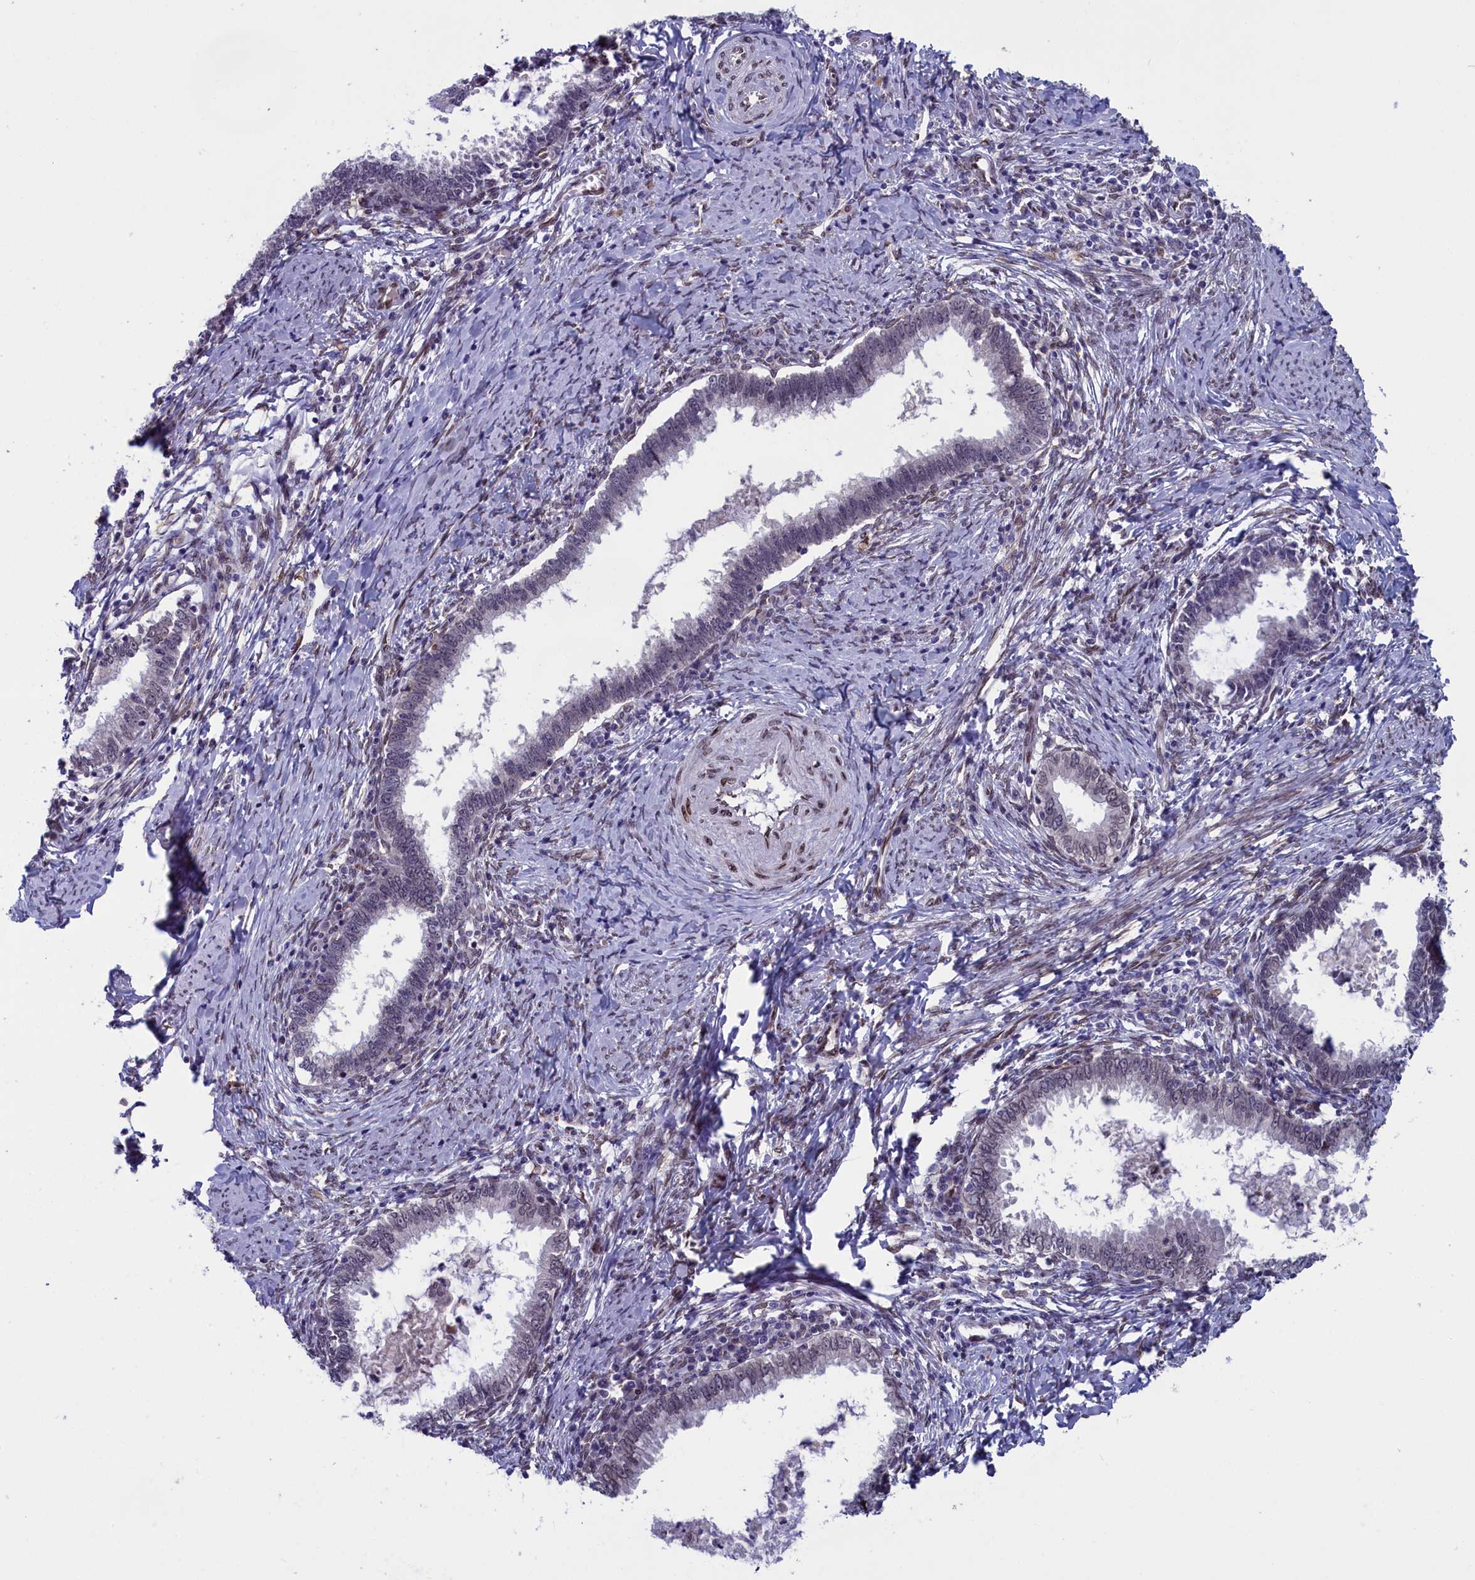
{"staining": {"intensity": "weak", "quantity": "<25%", "location": "cytoplasmic/membranous,nuclear"}, "tissue": "cervical cancer", "cell_type": "Tumor cells", "image_type": "cancer", "snomed": [{"axis": "morphology", "description": "Adenocarcinoma, NOS"}, {"axis": "topography", "description": "Cervix"}], "caption": "The histopathology image demonstrates no significant staining in tumor cells of adenocarcinoma (cervical).", "gene": "GPSM1", "patient": {"sex": "female", "age": 36}}